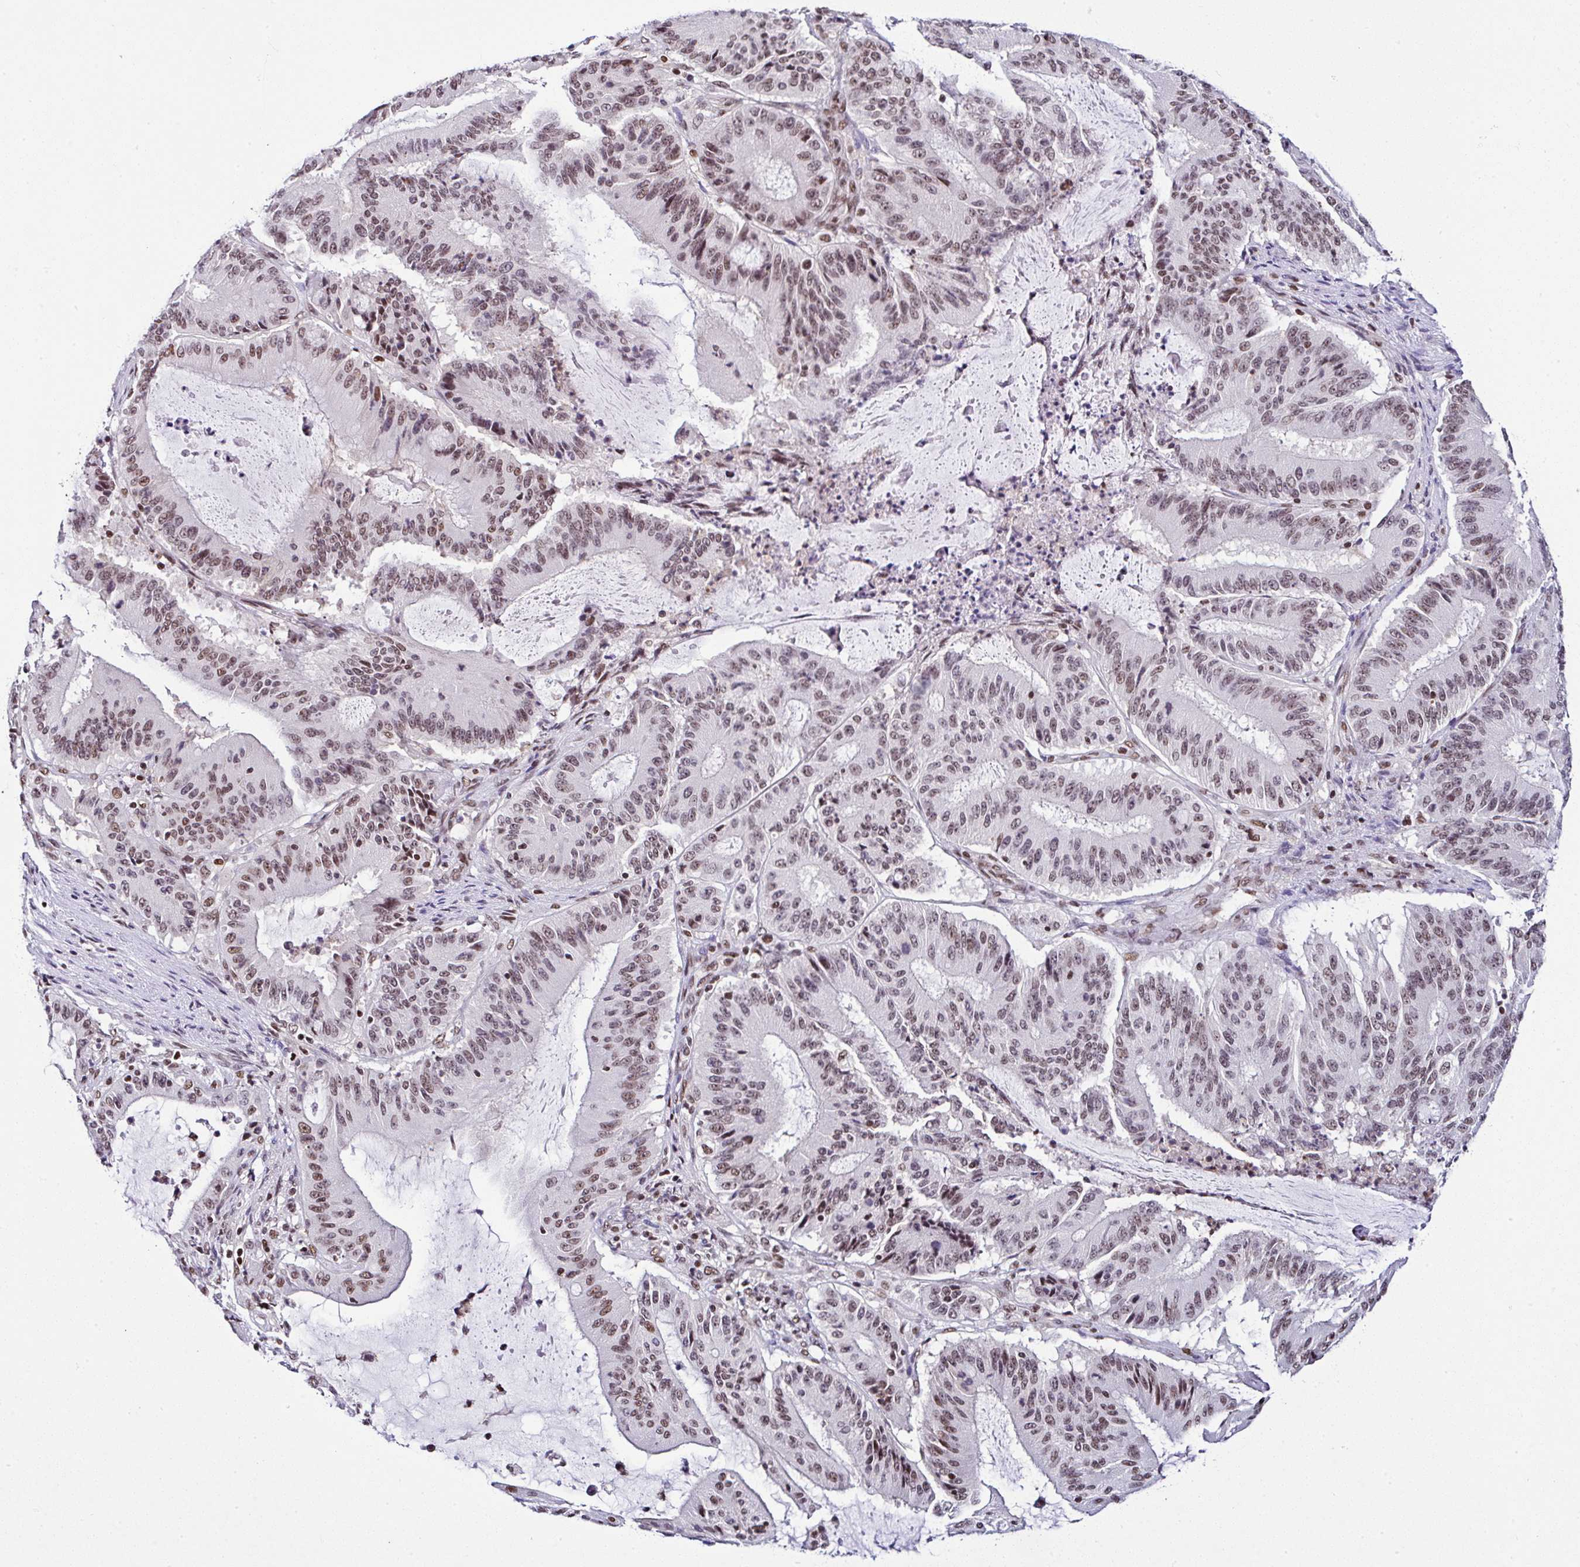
{"staining": {"intensity": "moderate", "quantity": ">75%", "location": "nuclear"}, "tissue": "liver cancer", "cell_type": "Tumor cells", "image_type": "cancer", "snomed": [{"axis": "morphology", "description": "Normal tissue, NOS"}, {"axis": "morphology", "description": "Cholangiocarcinoma"}, {"axis": "topography", "description": "Liver"}, {"axis": "topography", "description": "Peripheral nerve tissue"}], "caption": "Immunohistochemical staining of cholangiocarcinoma (liver) exhibits moderate nuclear protein staining in approximately >75% of tumor cells.", "gene": "DR1", "patient": {"sex": "female", "age": 73}}